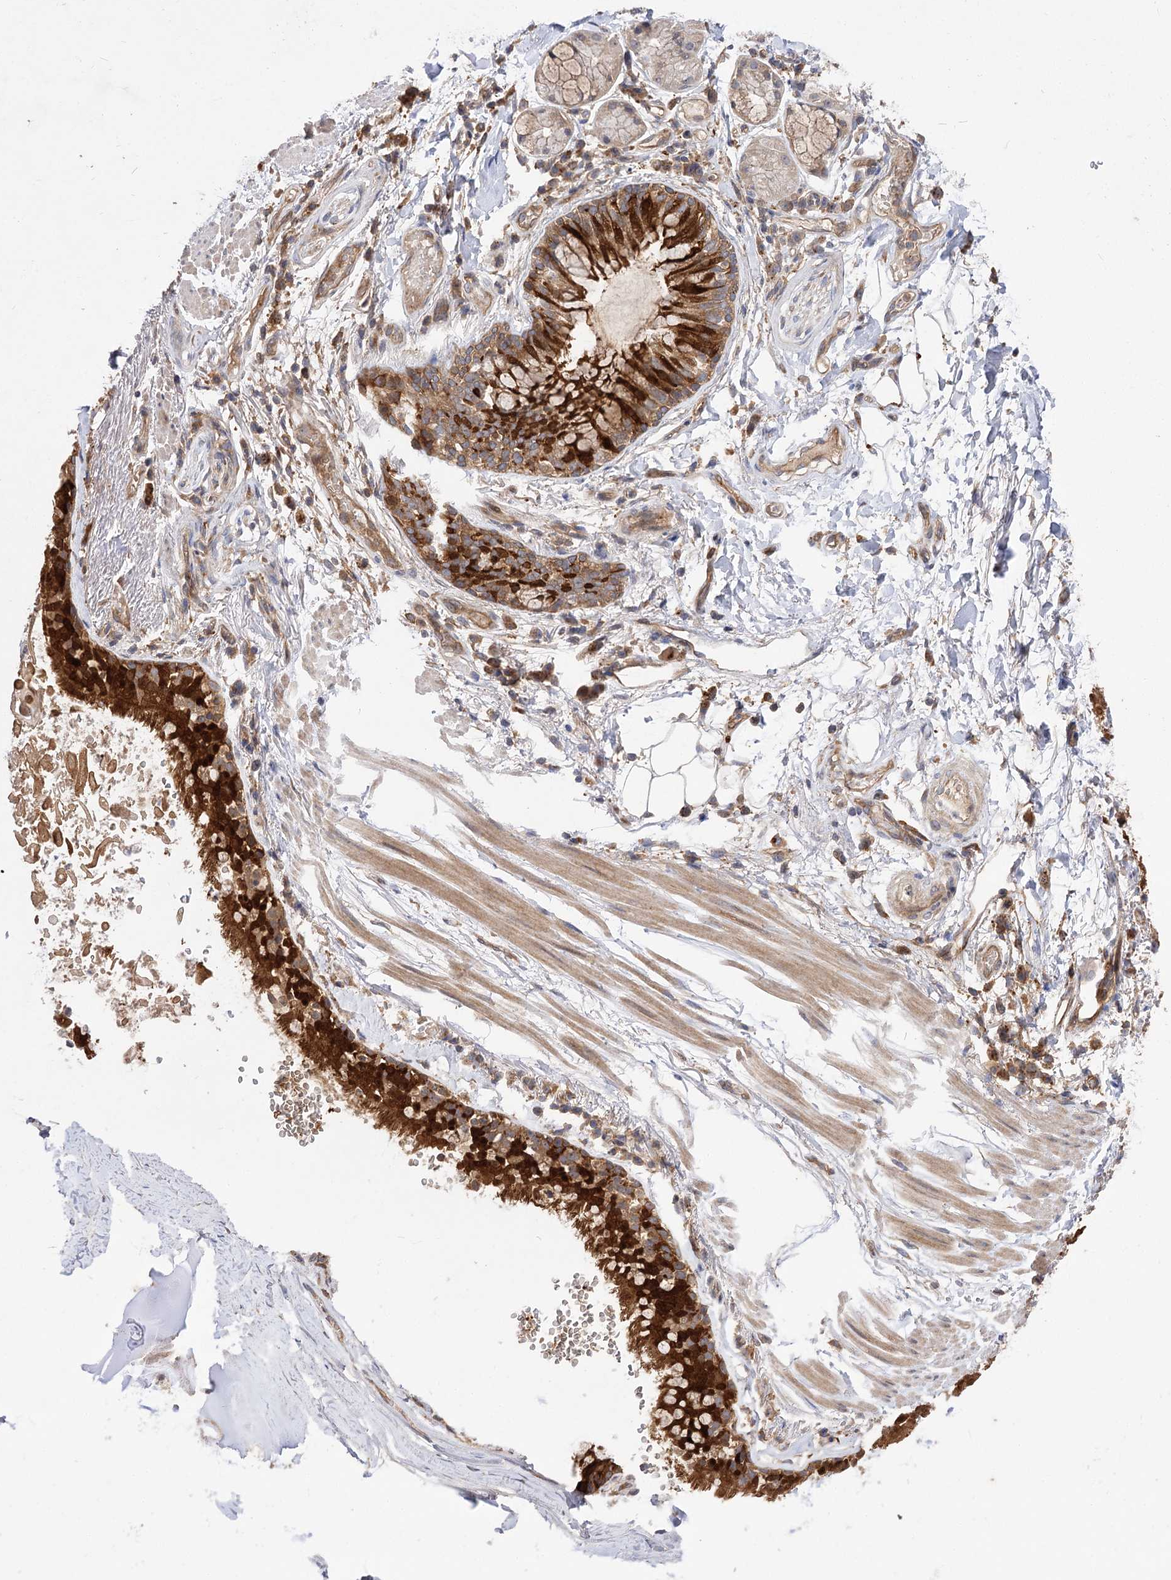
{"staining": {"intensity": "negative", "quantity": "none", "location": "none"}, "tissue": "adipose tissue", "cell_type": "Adipocytes", "image_type": "normal", "snomed": [{"axis": "morphology", "description": "Normal tissue, NOS"}, {"axis": "topography", "description": "Lymph node"}, {"axis": "topography", "description": "Cartilage tissue"}, {"axis": "topography", "description": "Bronchus"}], "caption": "High power microscopy micrograph of an immunohistochemistry micrograph of unremarkable adipose tissue, revealing no significant positivity in adipocytes.", "gene": "PATL1", "patient": {"sex": "male", "age": 63}}